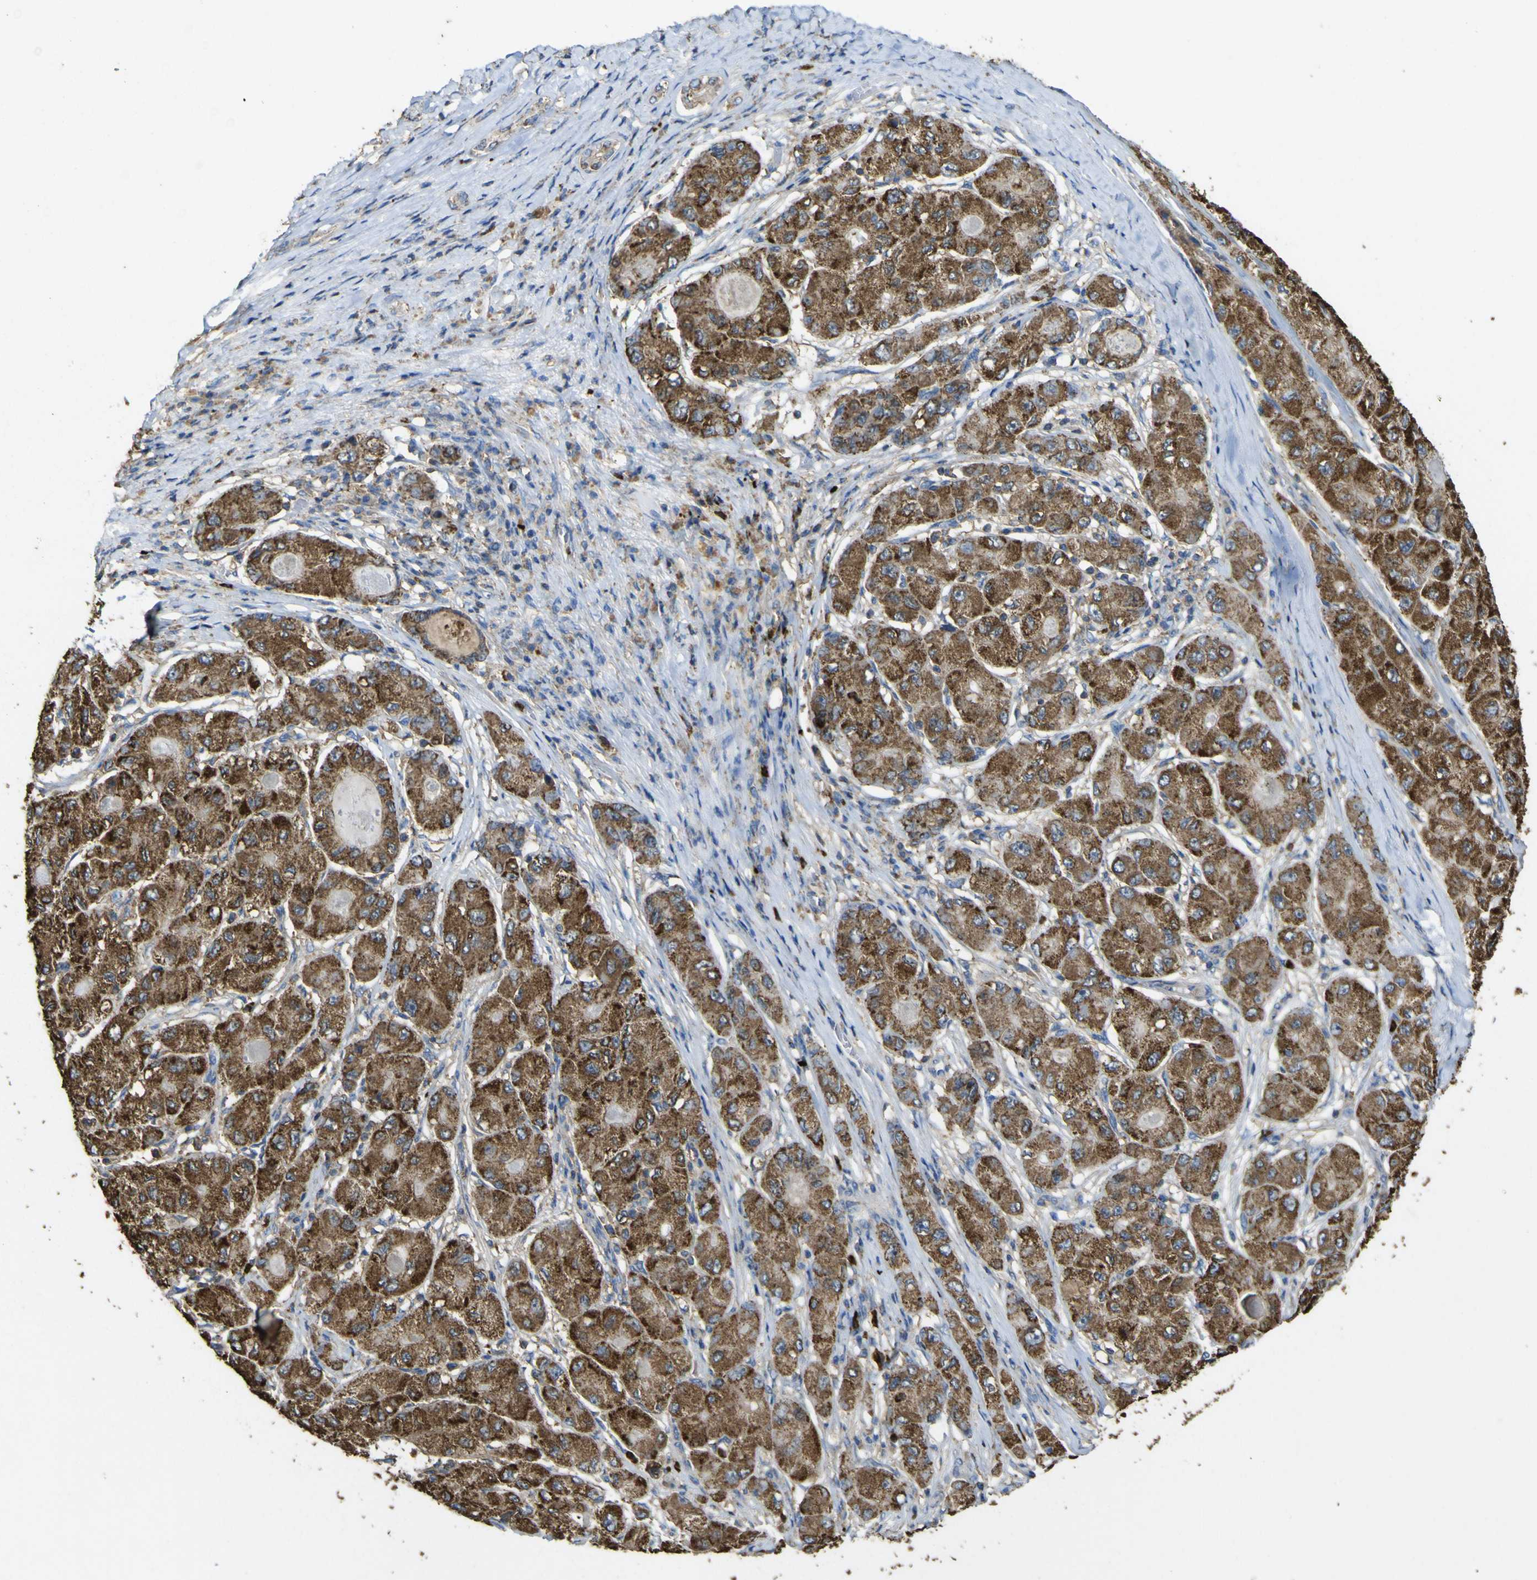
{"staining": {"intensity": "strong", "quantity": ">75%", "location": "cytoplasmic/membranous"}, "tissue": "liver cancer", "cell_type": "Tumor cells", "image_type": "cancer", "snomed": [{"axis": "morphology", "description": "Carcinoma, Hepatocellular, NOS"}, {"axis": "topography", "description": "Liver"}], "caption": "Liver cancer was stained to show a protein in brown. There is high levels of strong cytoplasmic/membranous staining in about >75% of tumor cells.", "gene": "ACSL3", "patient": {"sex": "male", "age": 80}}